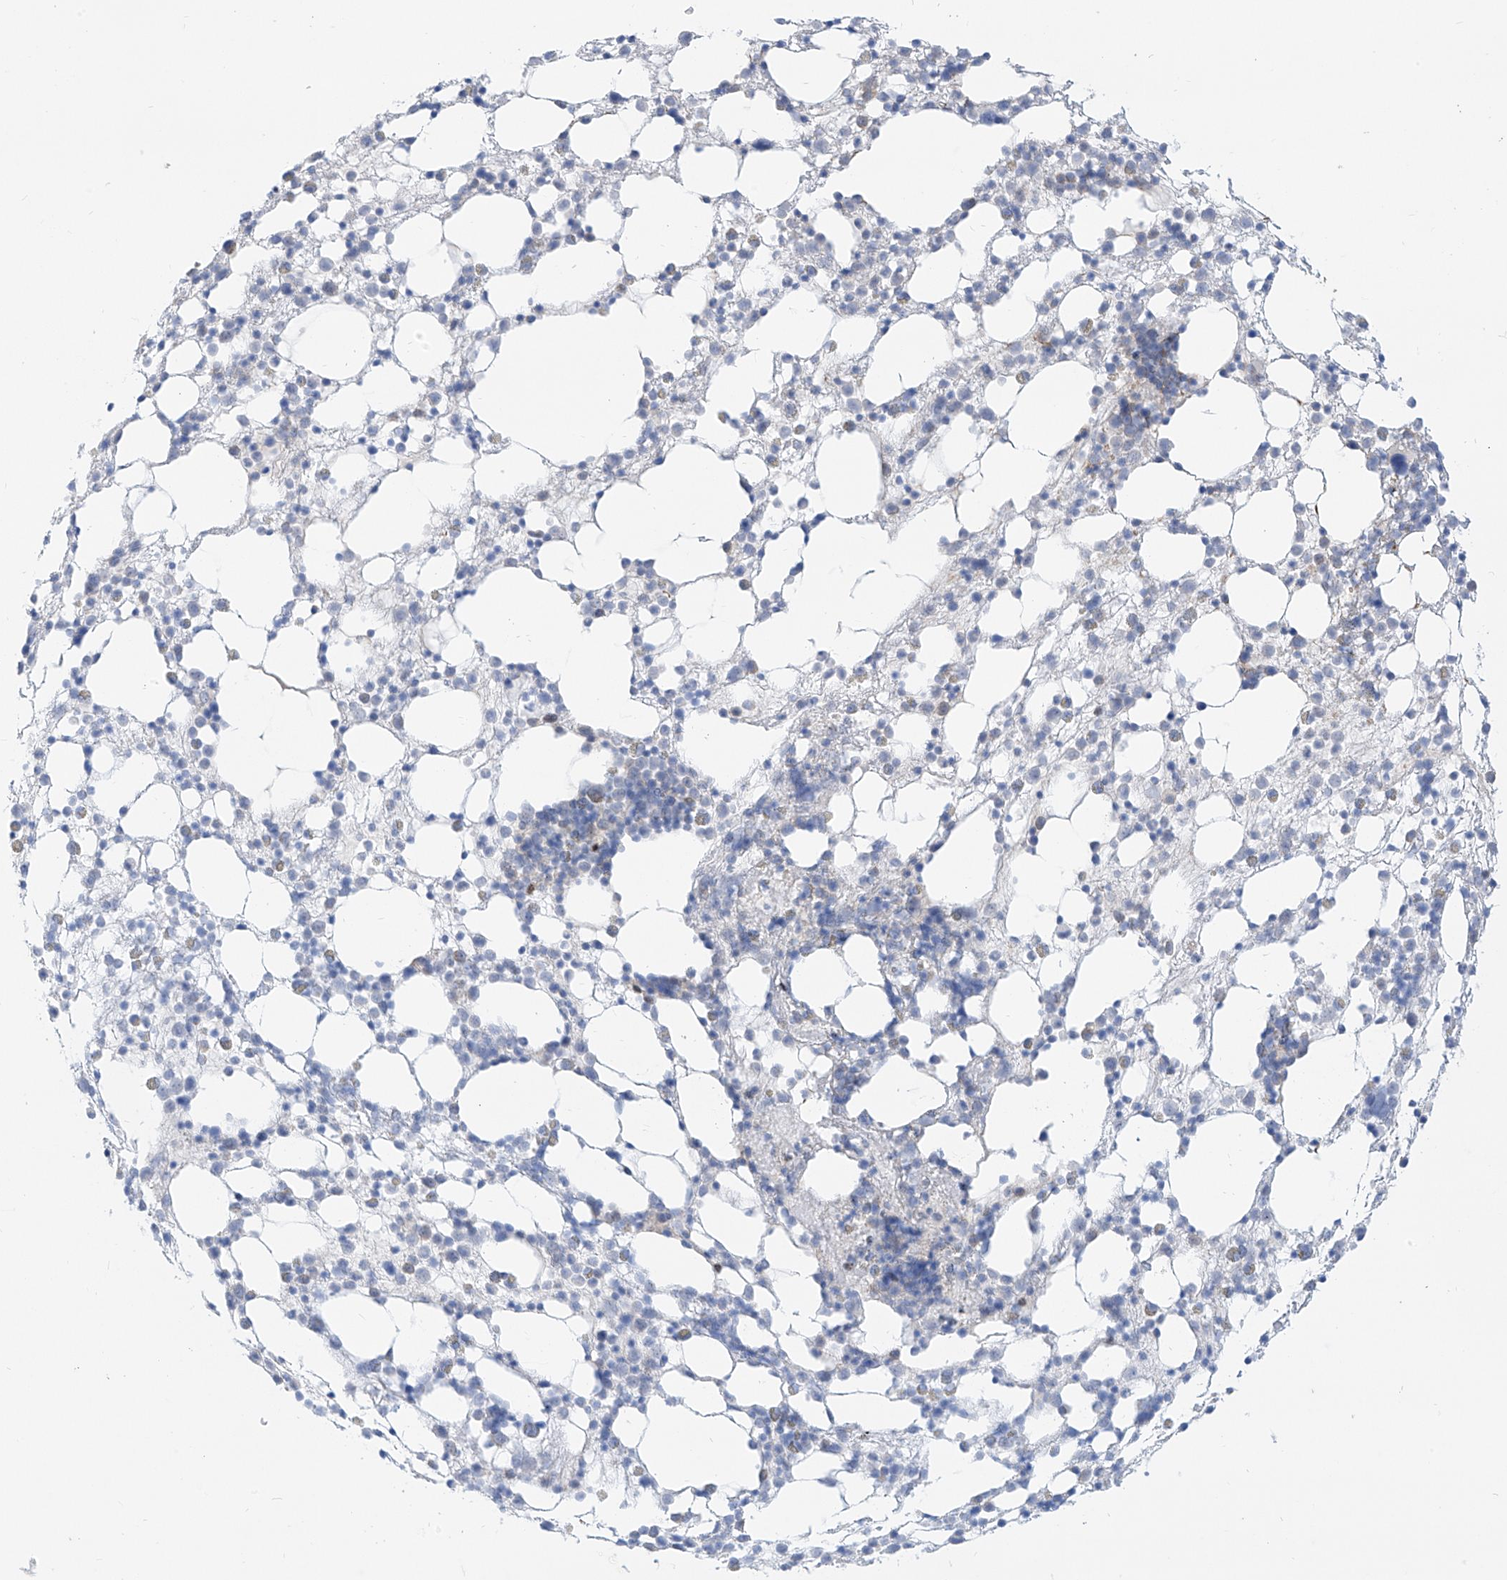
{"staining": {"intensity": "negative", "quantity": "none", "location": "none"}, "tissue": "bone marrow", "cell_type": "Hematopoietic cells", "image_type": "normal", "snomed": [{"axis": "morphology", "description": "Normal tissue, NOS"}, {"axis": "topography", "description": "Bone marrow"}], "caption": "A histopathology image of bone marrow stained for a protein exhibits no brown staining in hematopoietic cells.", "gene": "ARHGEF40", "patient": {"sex": "female", "age": 57}}